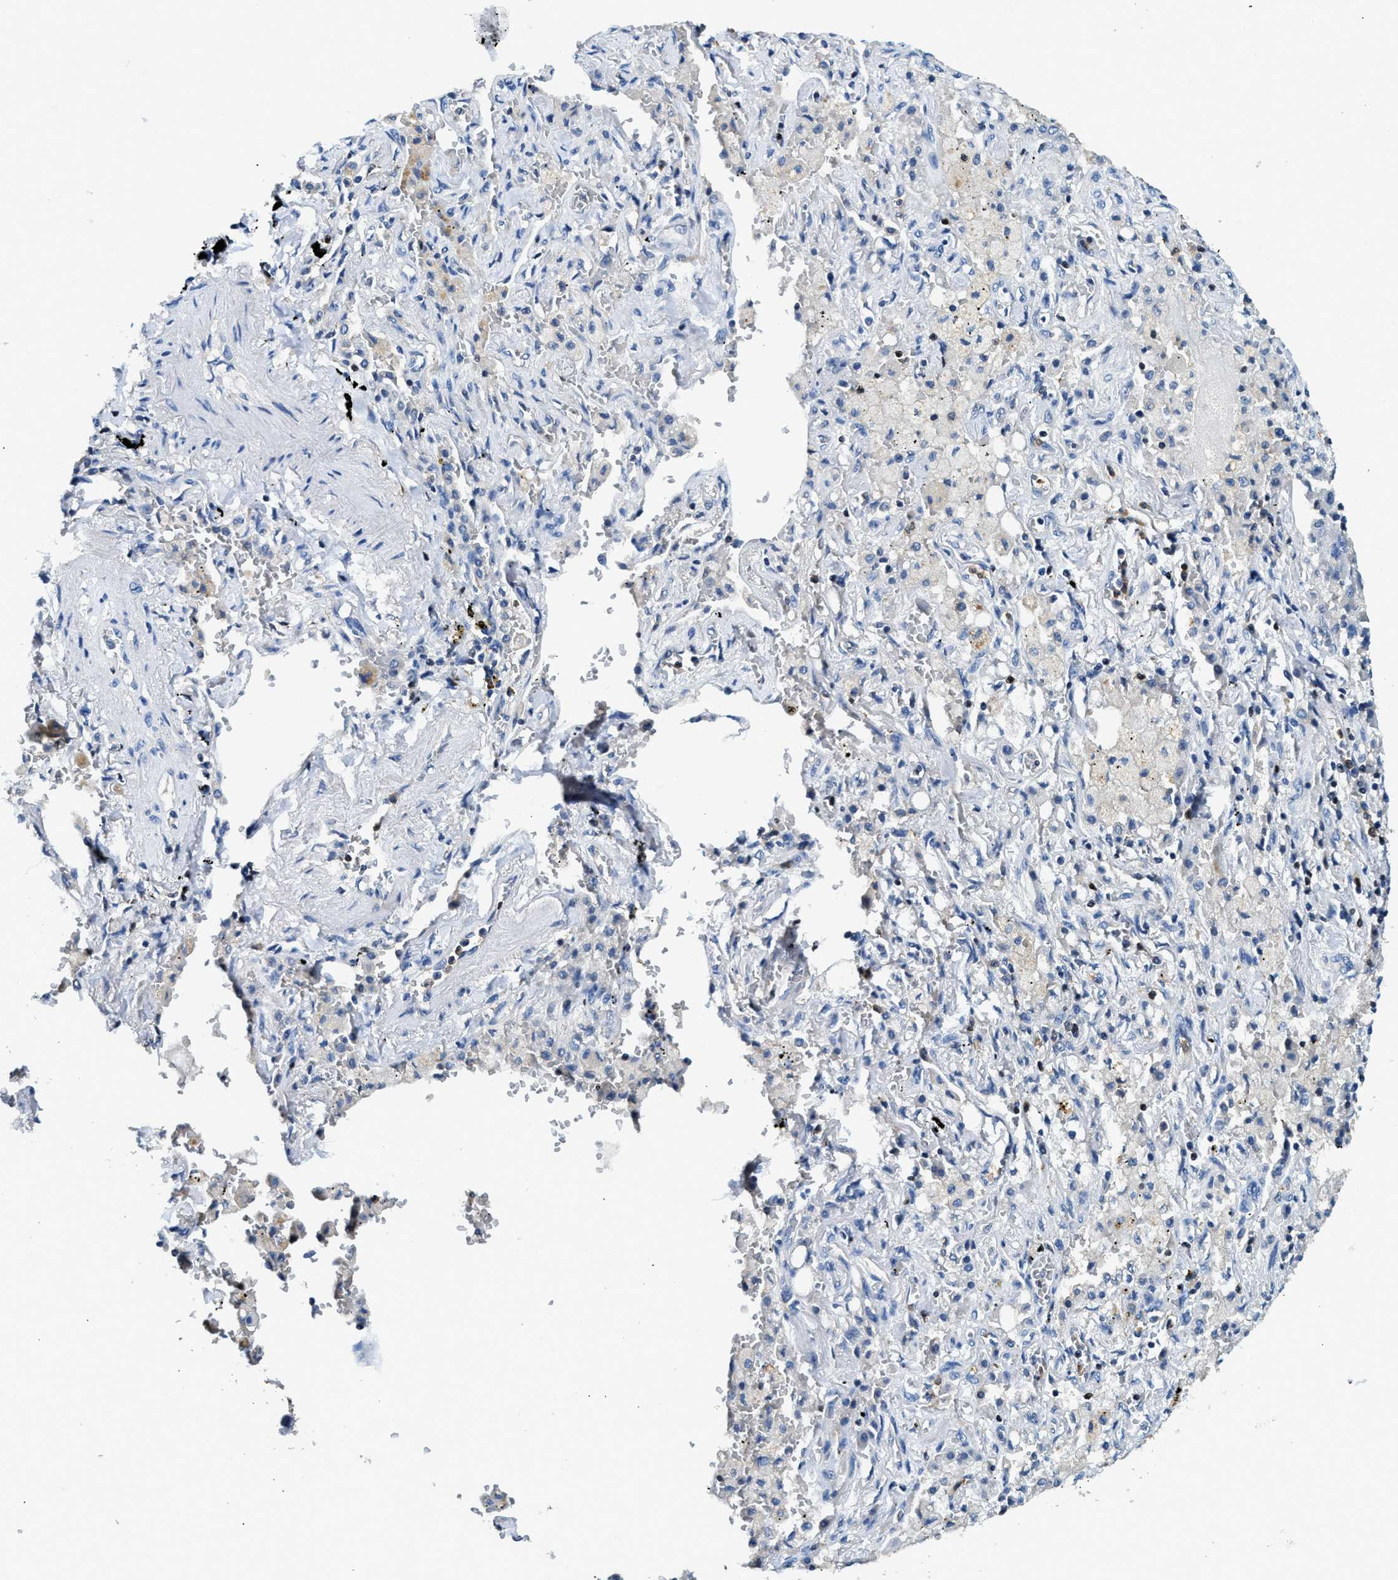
{"staining": {"intensity": "negative", "quantity": "none", "location": "none"}, "tissue": "lung cancer", "cell_type": "Tumor cells", "image_type": "cancer", "snomed": [{"axis": "morphology", "description": "Adenocarcinoma, NOS"}, {"axis": "topography", "description": "Lung"}], "caption": "Immunohistochemical staining of lung cancer reveals no significant staining in tumor cells.", "gene": "TOX", "patient": {"sex": "female", "age": 65}}